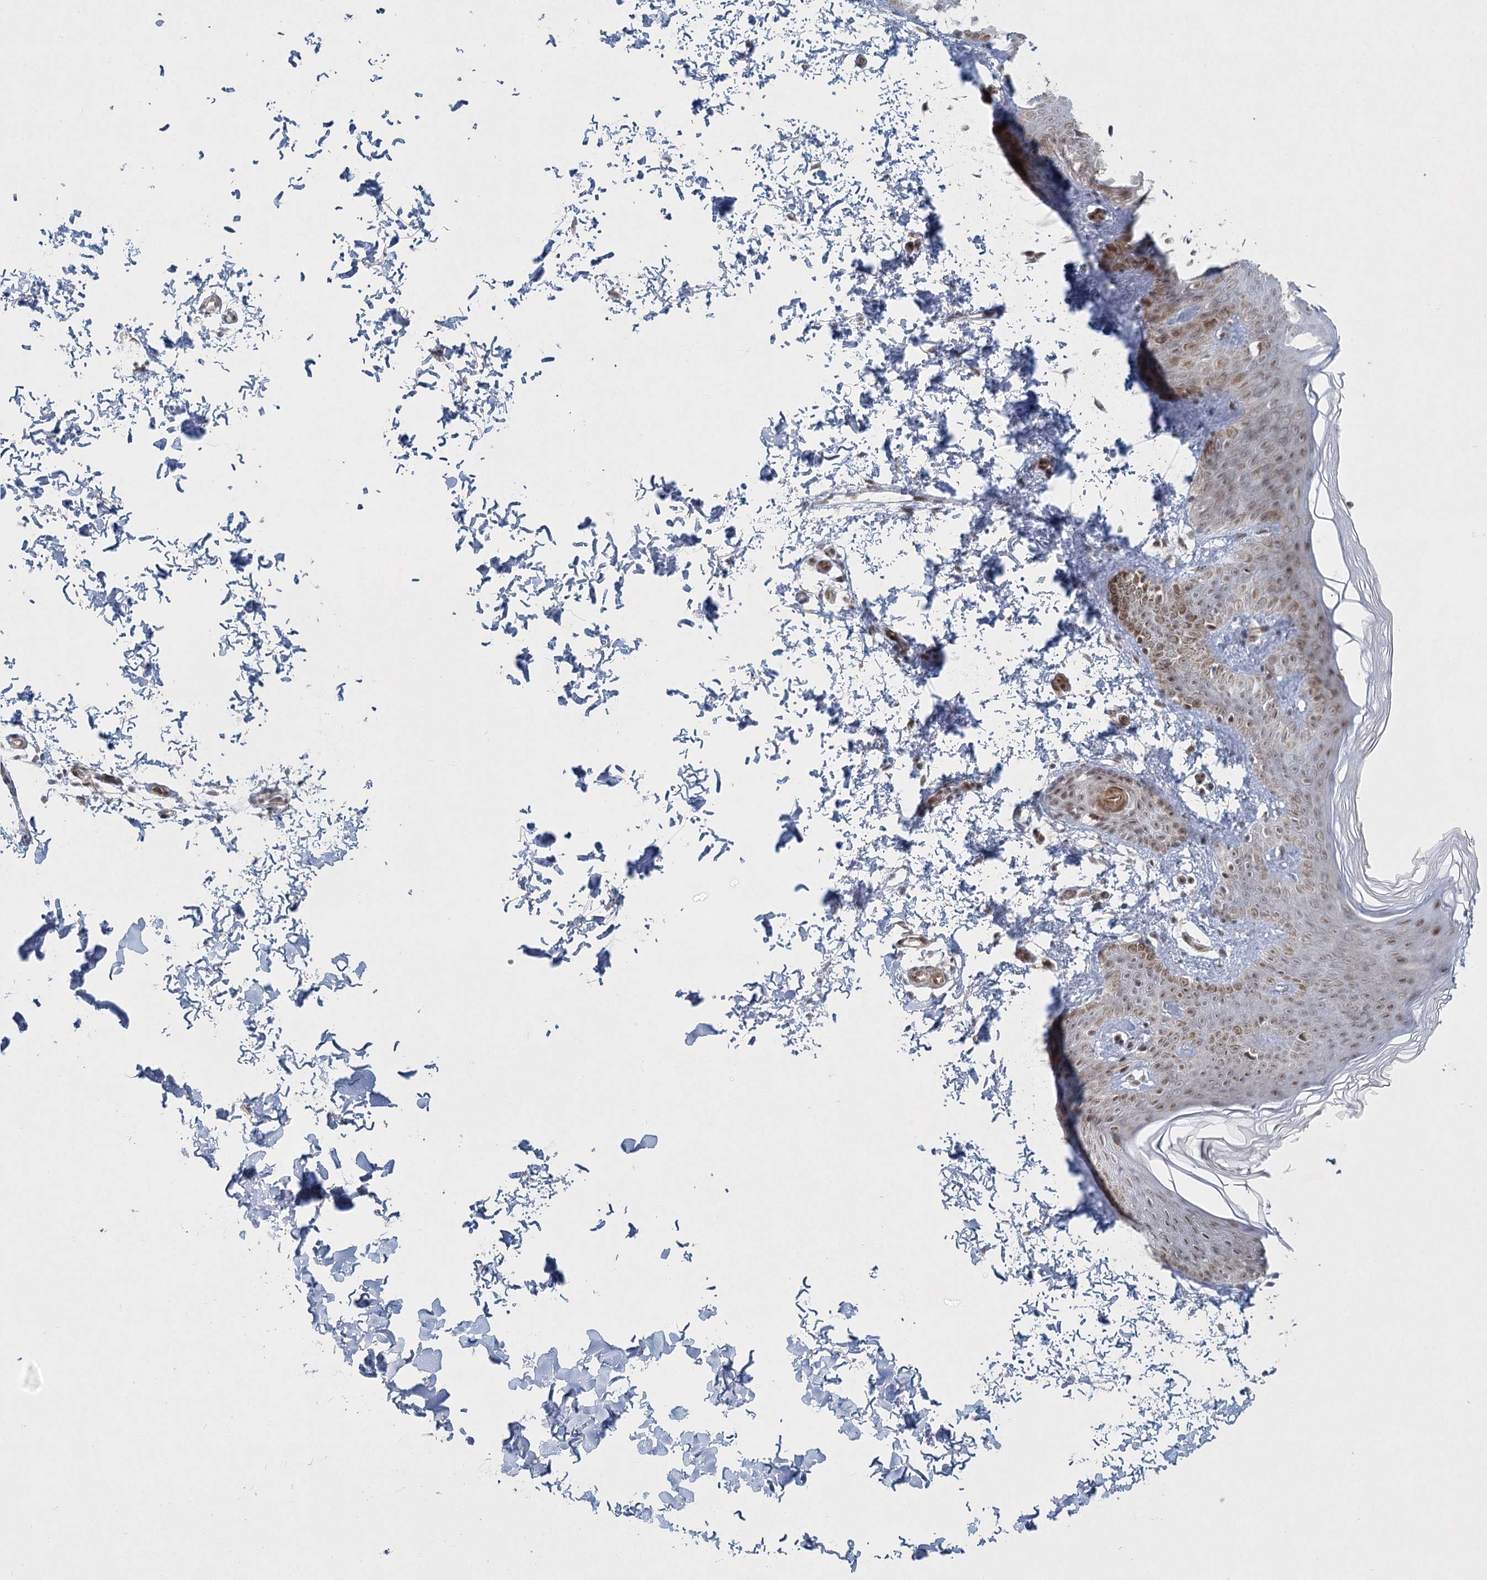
{"staining": {"intensity": "moderate", "quantity": "25%-75%", "location": "nuclear"}, "tissue": "skin", "cell_type": "Fibroblasts", "image_type": "normal", "snomed": [{"axis": "morphology", "description": "Normal tissue, NOS"}, {"axis": "morphology", "description": "Neoplasm, benign, NOS"}, {"axis": "topography", "description": "Skin"}, {"axis": "topography", "description": "Soft tissue"}], "caption": "The photomicrograph demonstrates immunohistochemical staining of unremarkable skin. There is moderate nuclear expression is present in approximately 25%-75% of fibroblasts.", "gene": "U2SURP", "patient": {"sex": "male", "age": 26}}